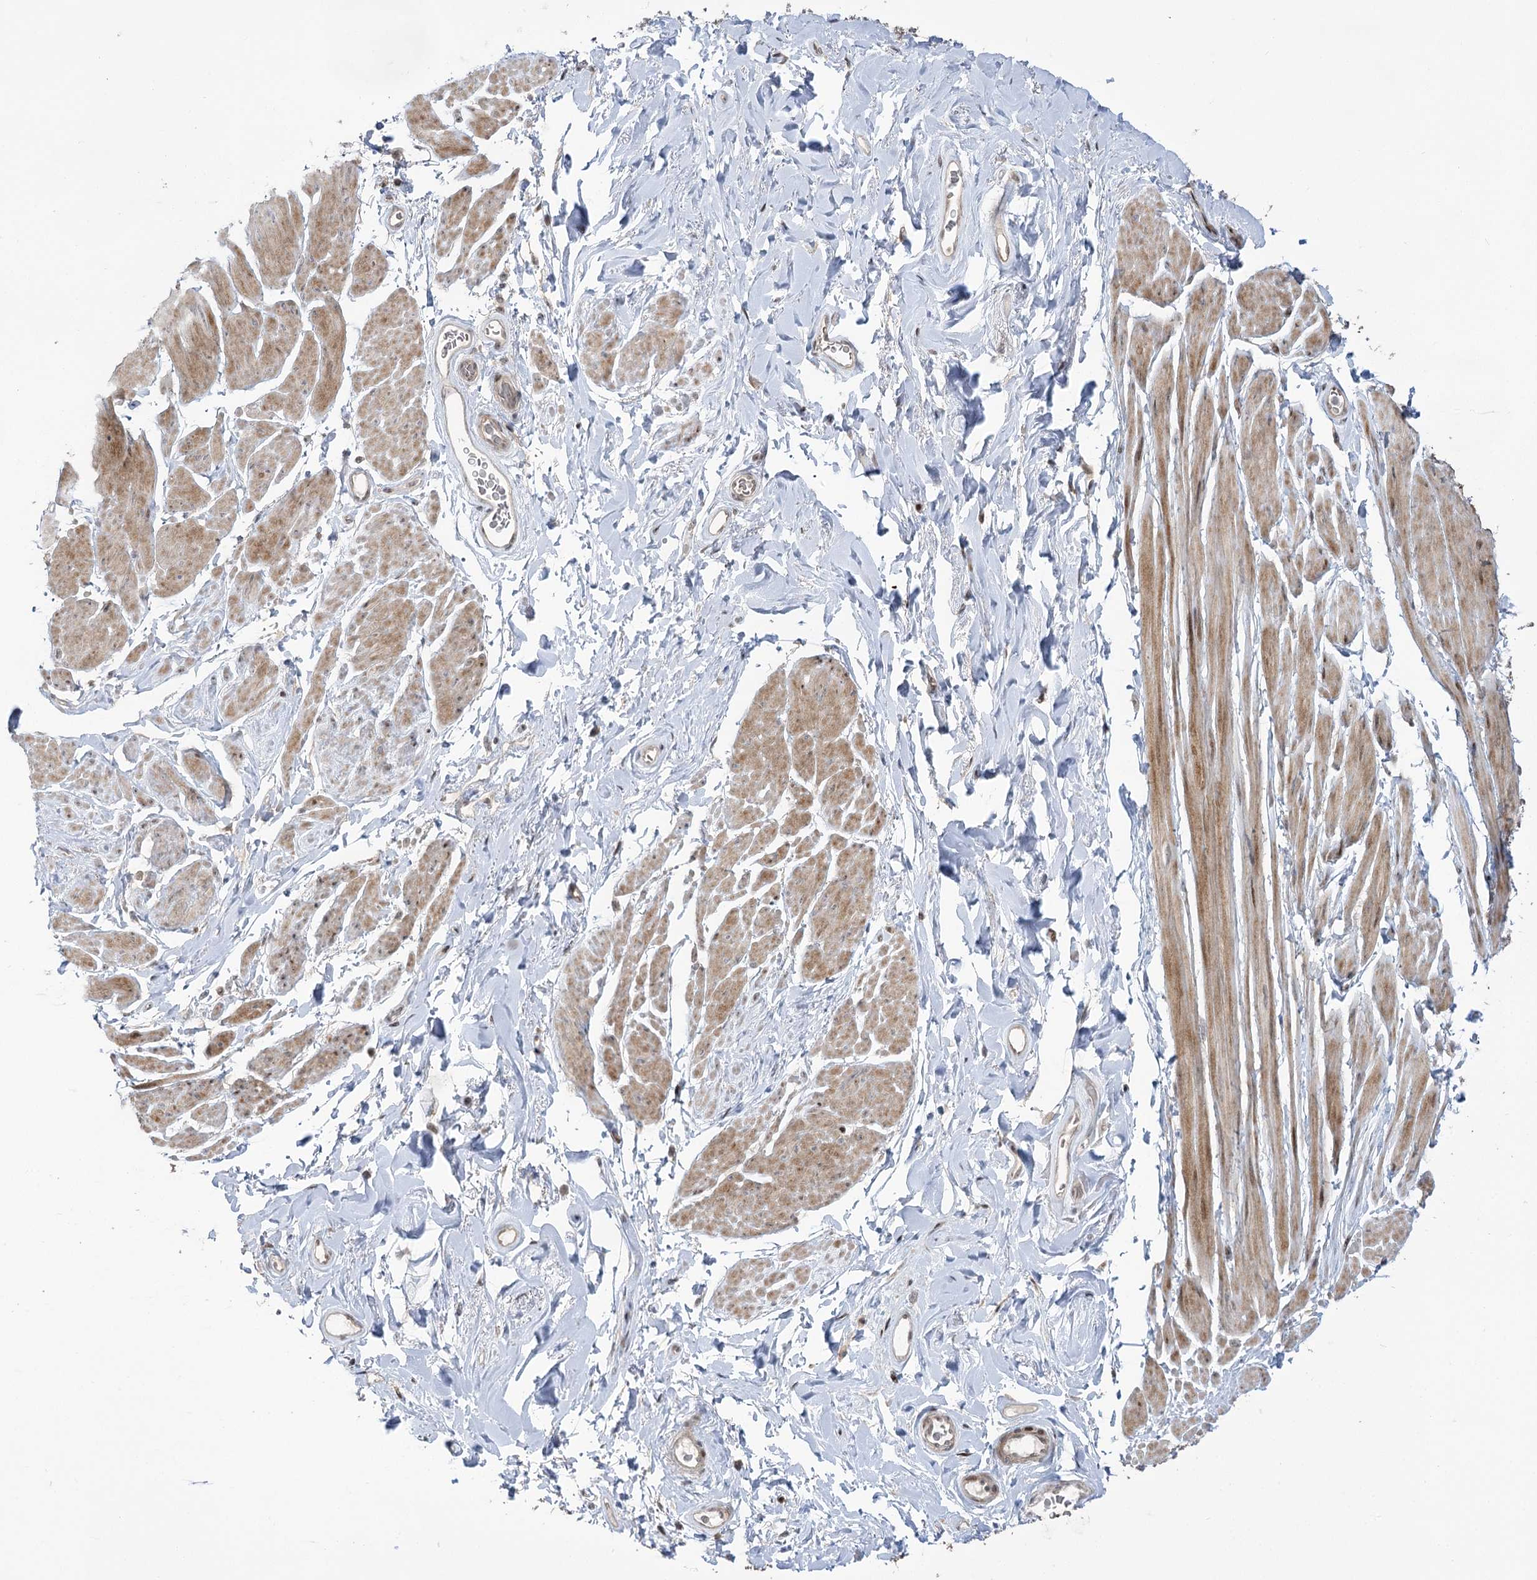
{"staining": {"intensity": "moderate", "quantity": "25%-75%", "location": "cytoplasmic/membranous,nuclear"}, "tissue": "smooth muscle", "cell_type": "Smooth muscle cells", "image_type": "normal", "snomed": [{"axis": "morphology", "description": "Normal tissue, NOS"}, {"axis": "topography", "description": "Smooth muscle"}, {"axis": "topography", "description": "Peripheral nerve tissue"}], "caption": "Immunohistochemical staining of benign human smooth muscle shows moderate cytoplasmic/membranous,nuclear protein positivity in approximately 25%-75% of smooth muscle cells.", "gene": "HELQ", "patient": {"sex": "male", "age": 69}}